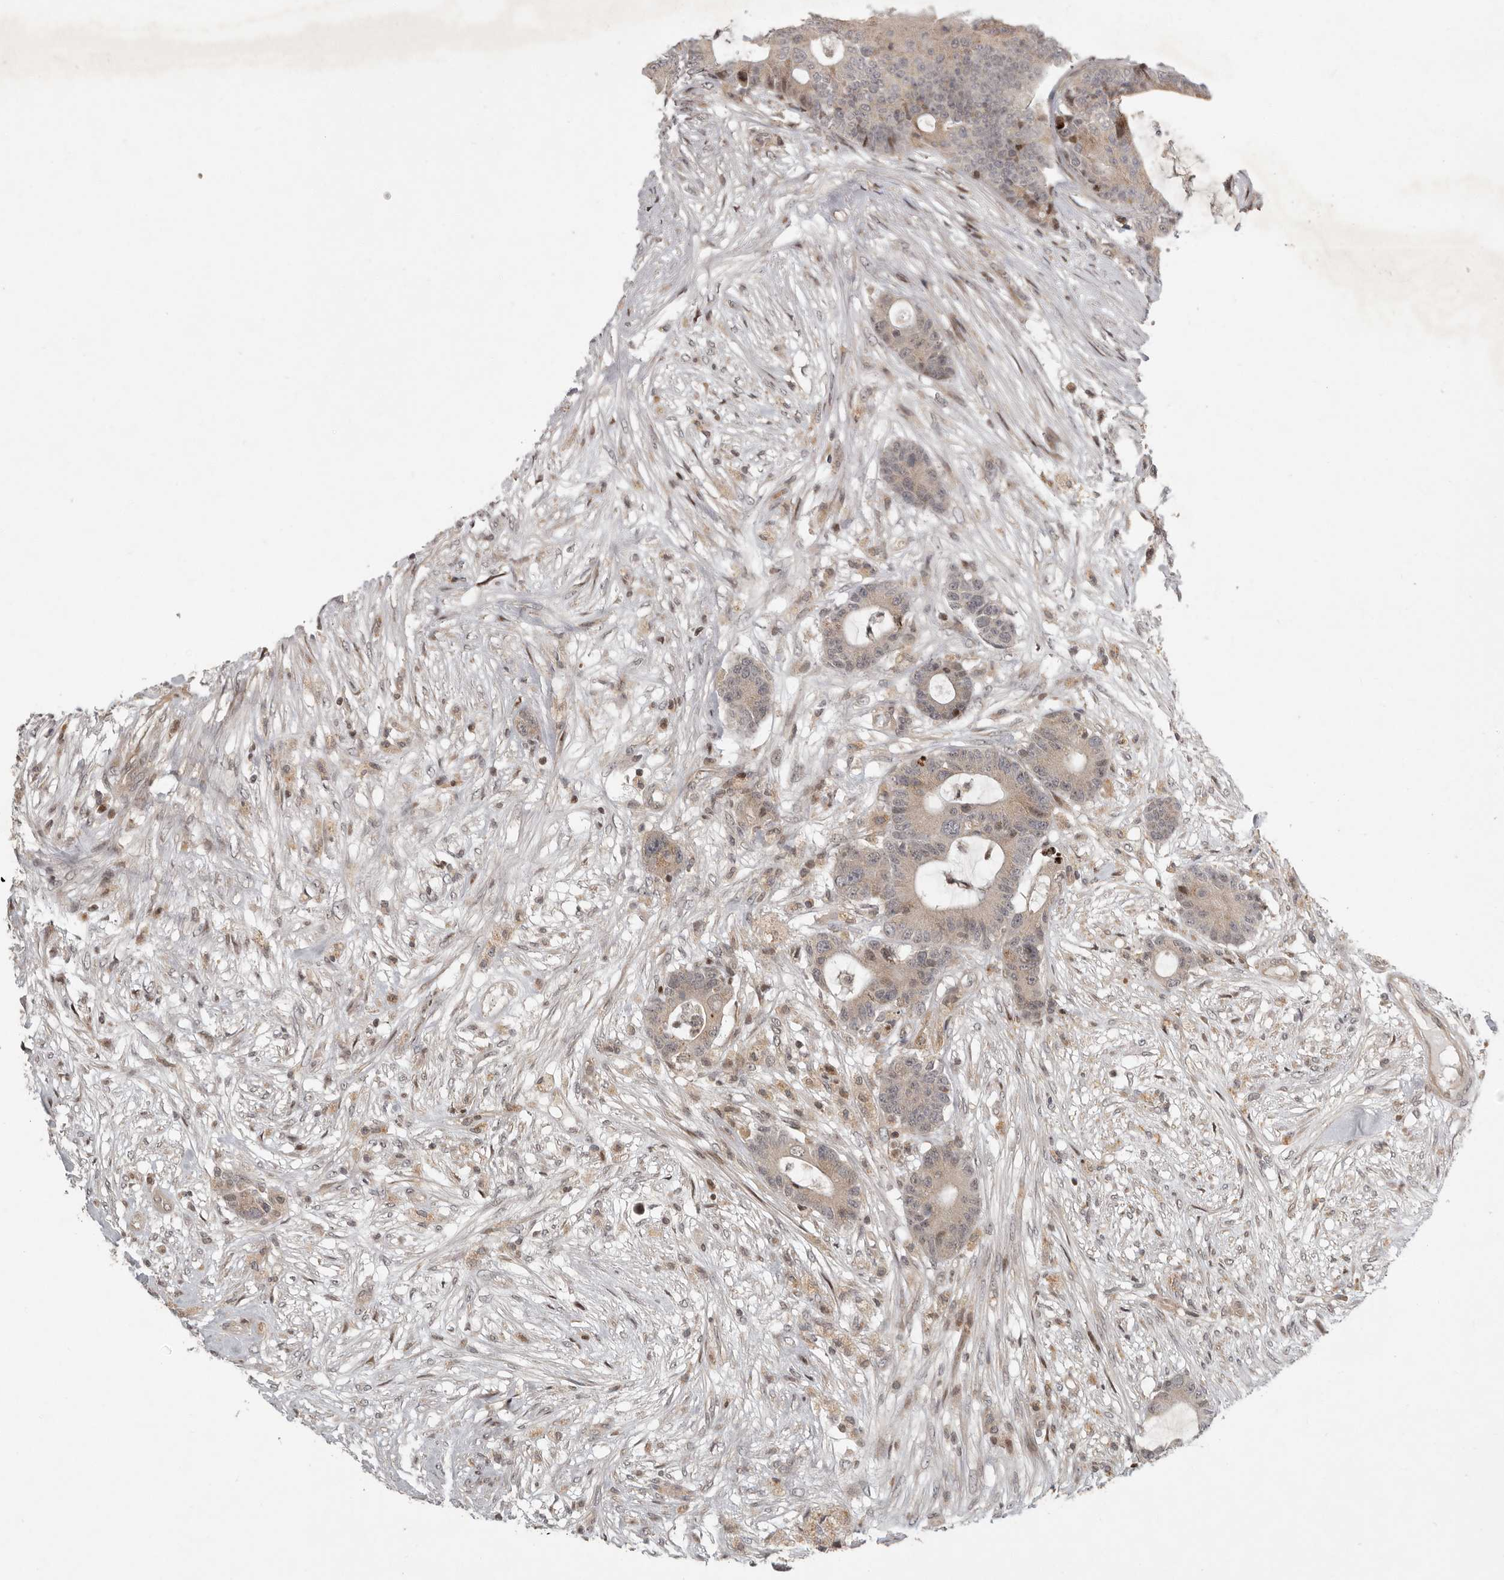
{"staining": {"intensity": "weak", "quantity": ">75%", "location": "cytoplasmic/membranous,nuclear"}, "tissue": "colorectal cancer", "cell_type": "Tumor cells", "image_type": "cancer", "snomed": [{"axis": "morphology", "description": "Adenocarcinoma, NOS"}, {"axis": "topography", "description": "Colon"}], "caption": "This is an image of immunohistochemistry (IHC) staining of adenocarcinoma (colorectal), which shows weak positivity in the cytoplasmic/membranous and nuclear of tumor cells.", "gene": "RABIF", "patient": {"sex": "female", "age": 84}}